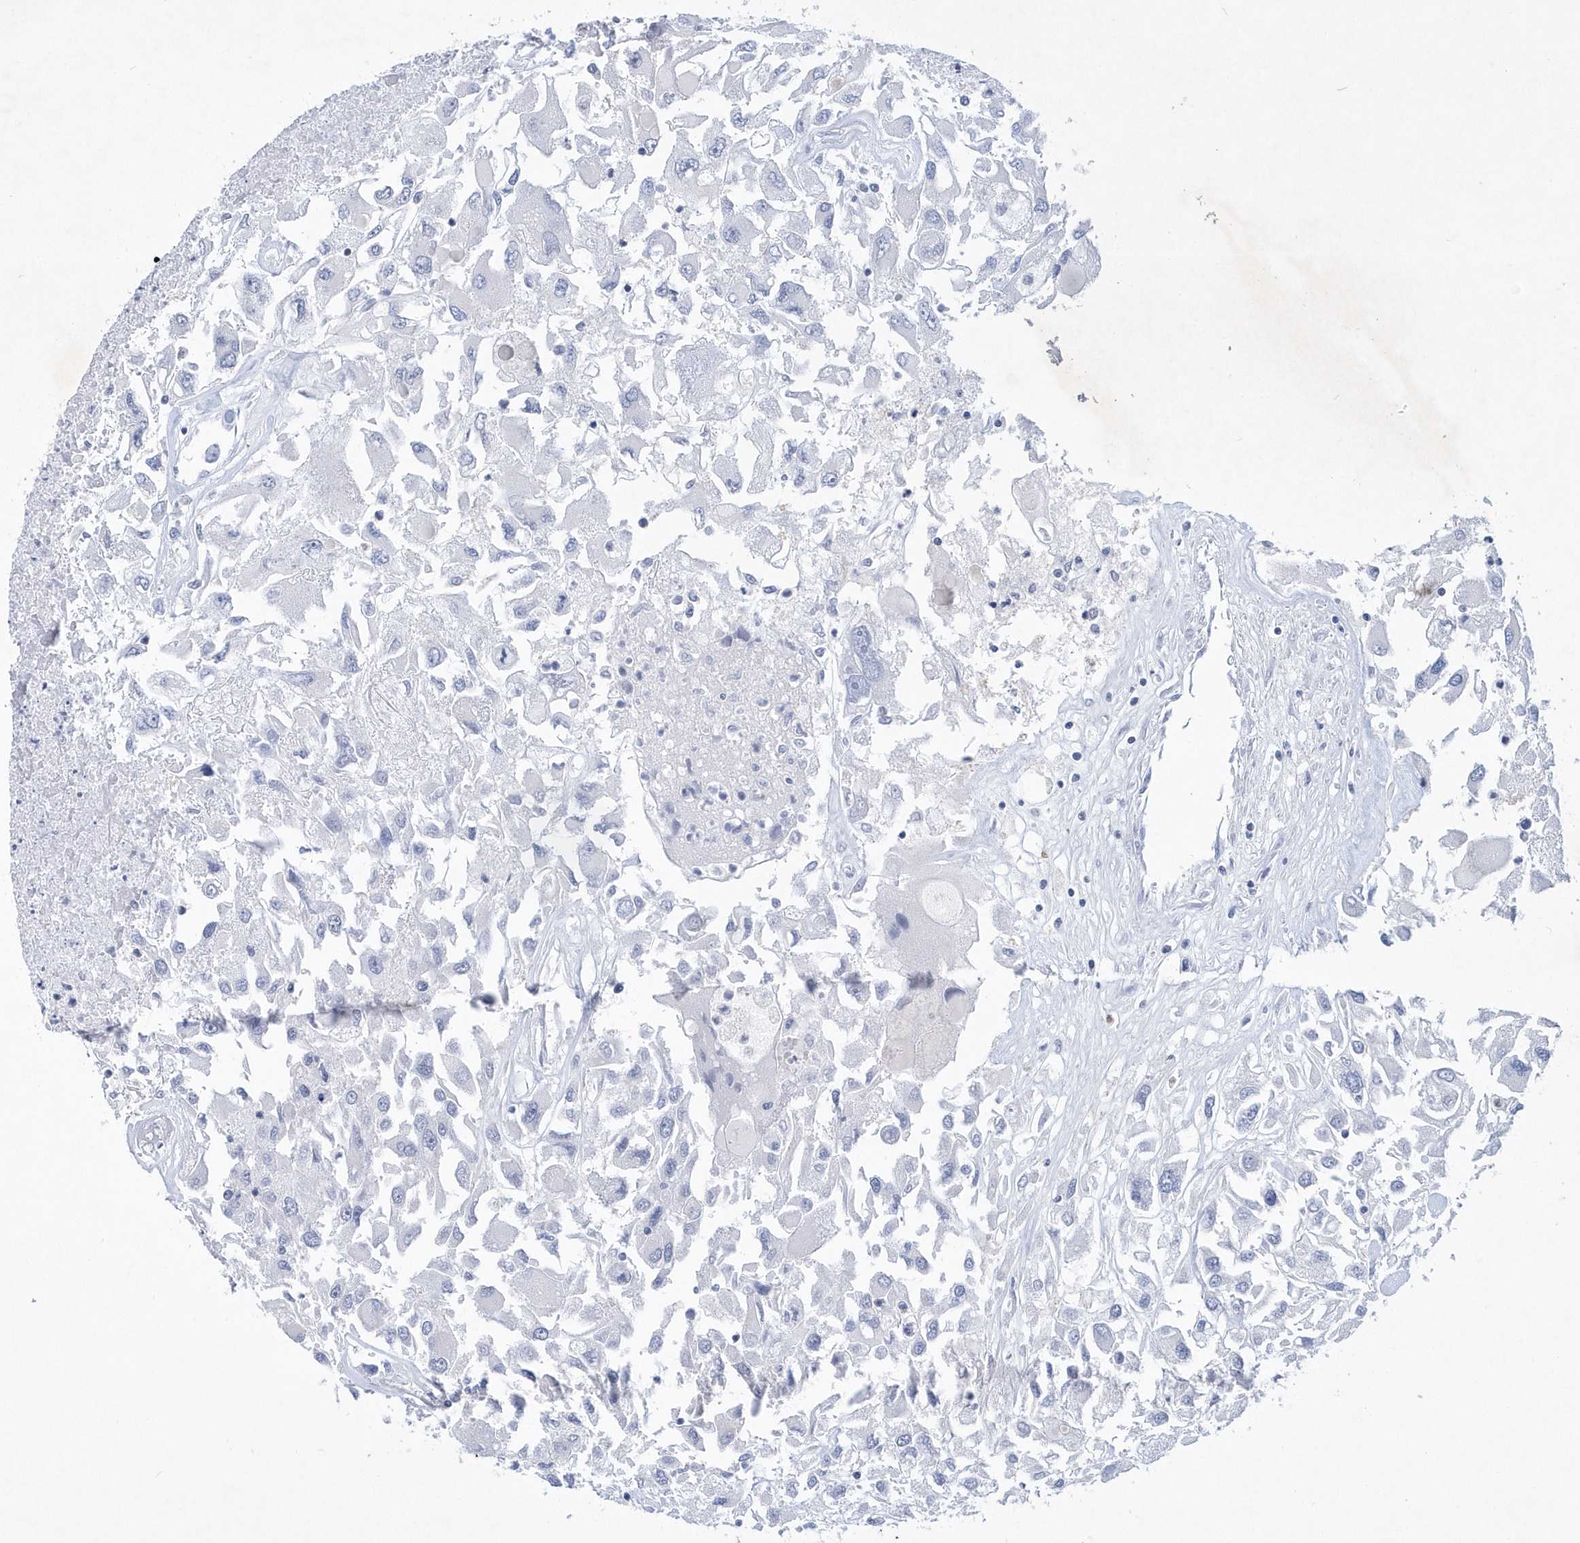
{"staining": {"intensity": "negative", "quantity": "none", "location": "none"}, "tissue": "renal cancer", "cell_type": "Tumor cells", "image_type": "cancer", "snomed": [{"axis": "morphology", "description": "Adenocarcinoma, NOS"}, {"axis": "topography", "description": "Kidney"}], "caption": "Tumor cells are negative for protein expression in human adenocarcinoma (renal).", "gene": "SRGAP3", "patient": {"sex": "female", "age": 52}}